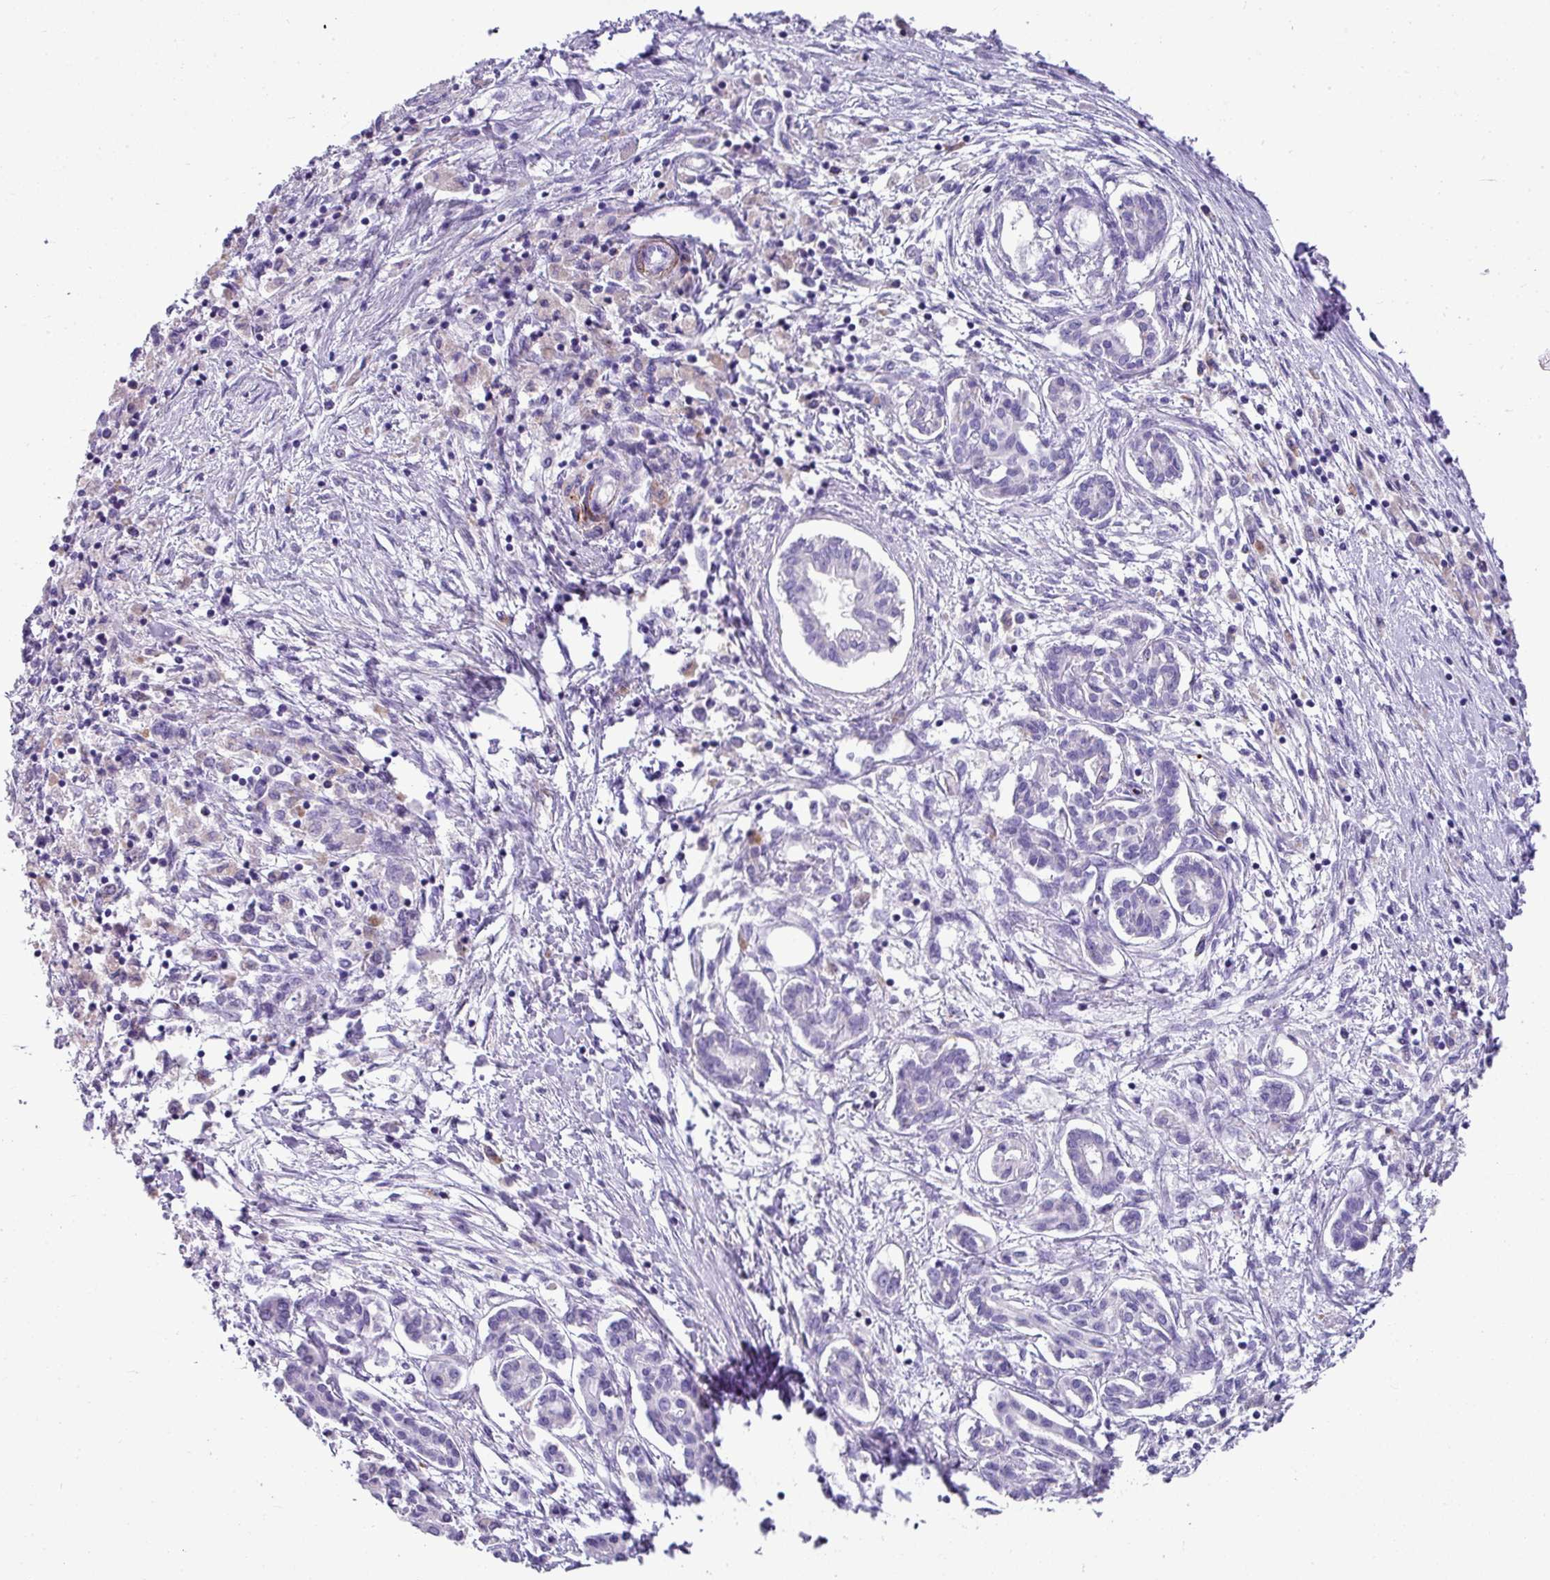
{"staining": {"intensity": "negative", "quantity": "none", "location": "none"}, "tissue": "pancreatic cancer", "cell_type": "Tumor cells", "image_type": "cancer", "snomed": [{"axis": "morphology", "description": "Adenocarcinoma, NOS"}, {"axis": "topography", "description": "Pancreas"}], "caption": "This photomicrograph is of pancreatic cancer stained with immunohistochemistry to label a protein in brown with the nuclei are counter-stained blue. There is no positivity in tumor cells.", "gene": "ZNF568", "patient": {"sex": "female", "age": 50}}